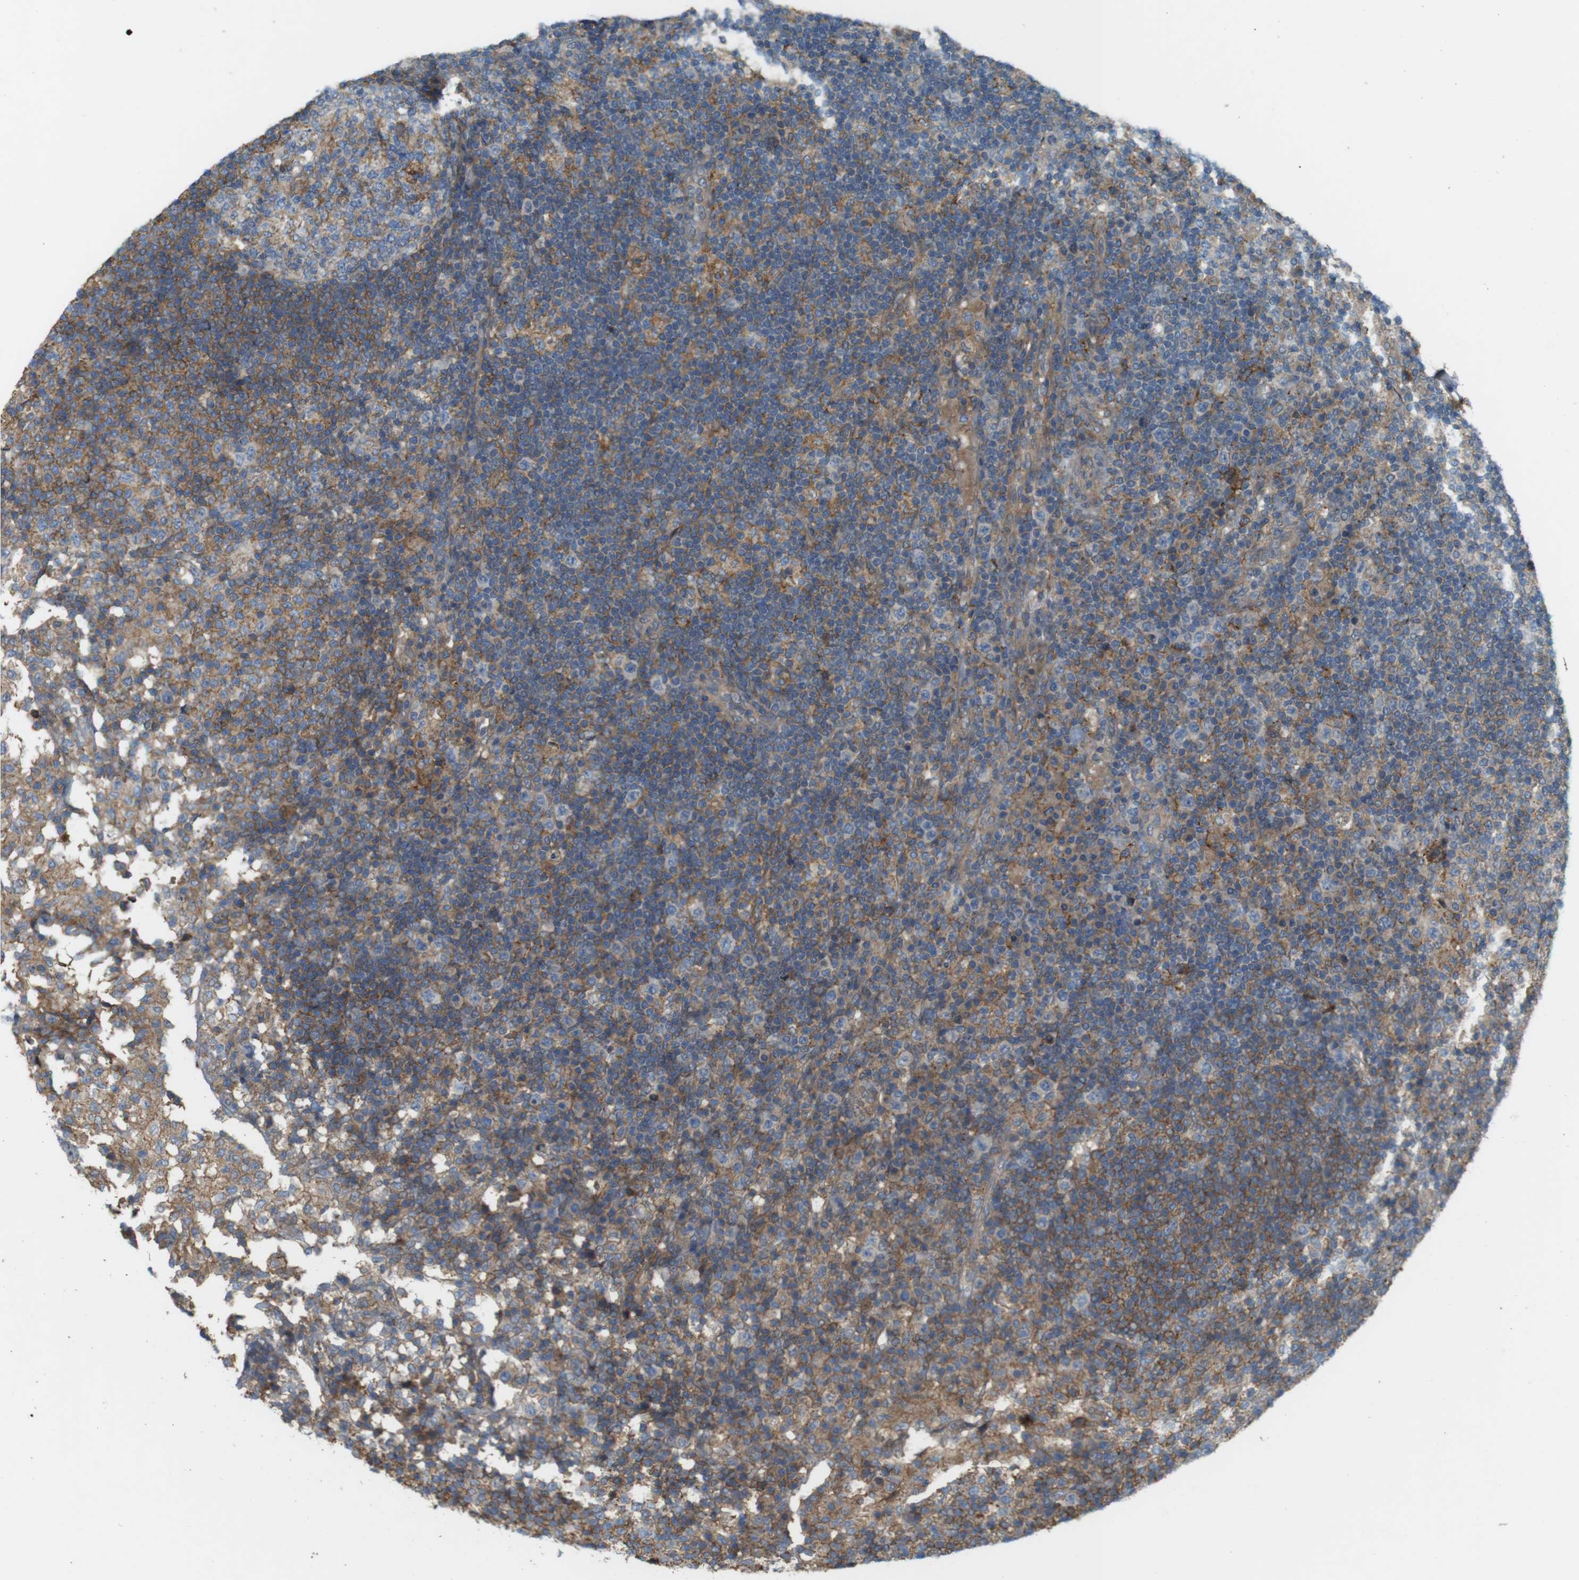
{"staining": {"intensity": "moderate", "quantity": "25%-75%", "location": "cytoplasmic/membranous"}, "tissue": "lymph node", "cell_type": "Germinal center cells", "image_type": "normal", "snomed": [{"axis": "morphology", "description": "Normal tissue, NOS"}, {"axis": "topography", "description": "Lymph node"}], "caption": "A brown stain highlights moderate cytoplasmic/membranous positivity of a protein in germinal center cells of unremarkable lymph node.", "gene": "DDAH2", "patient": {"sex": "female", "age": 53}}